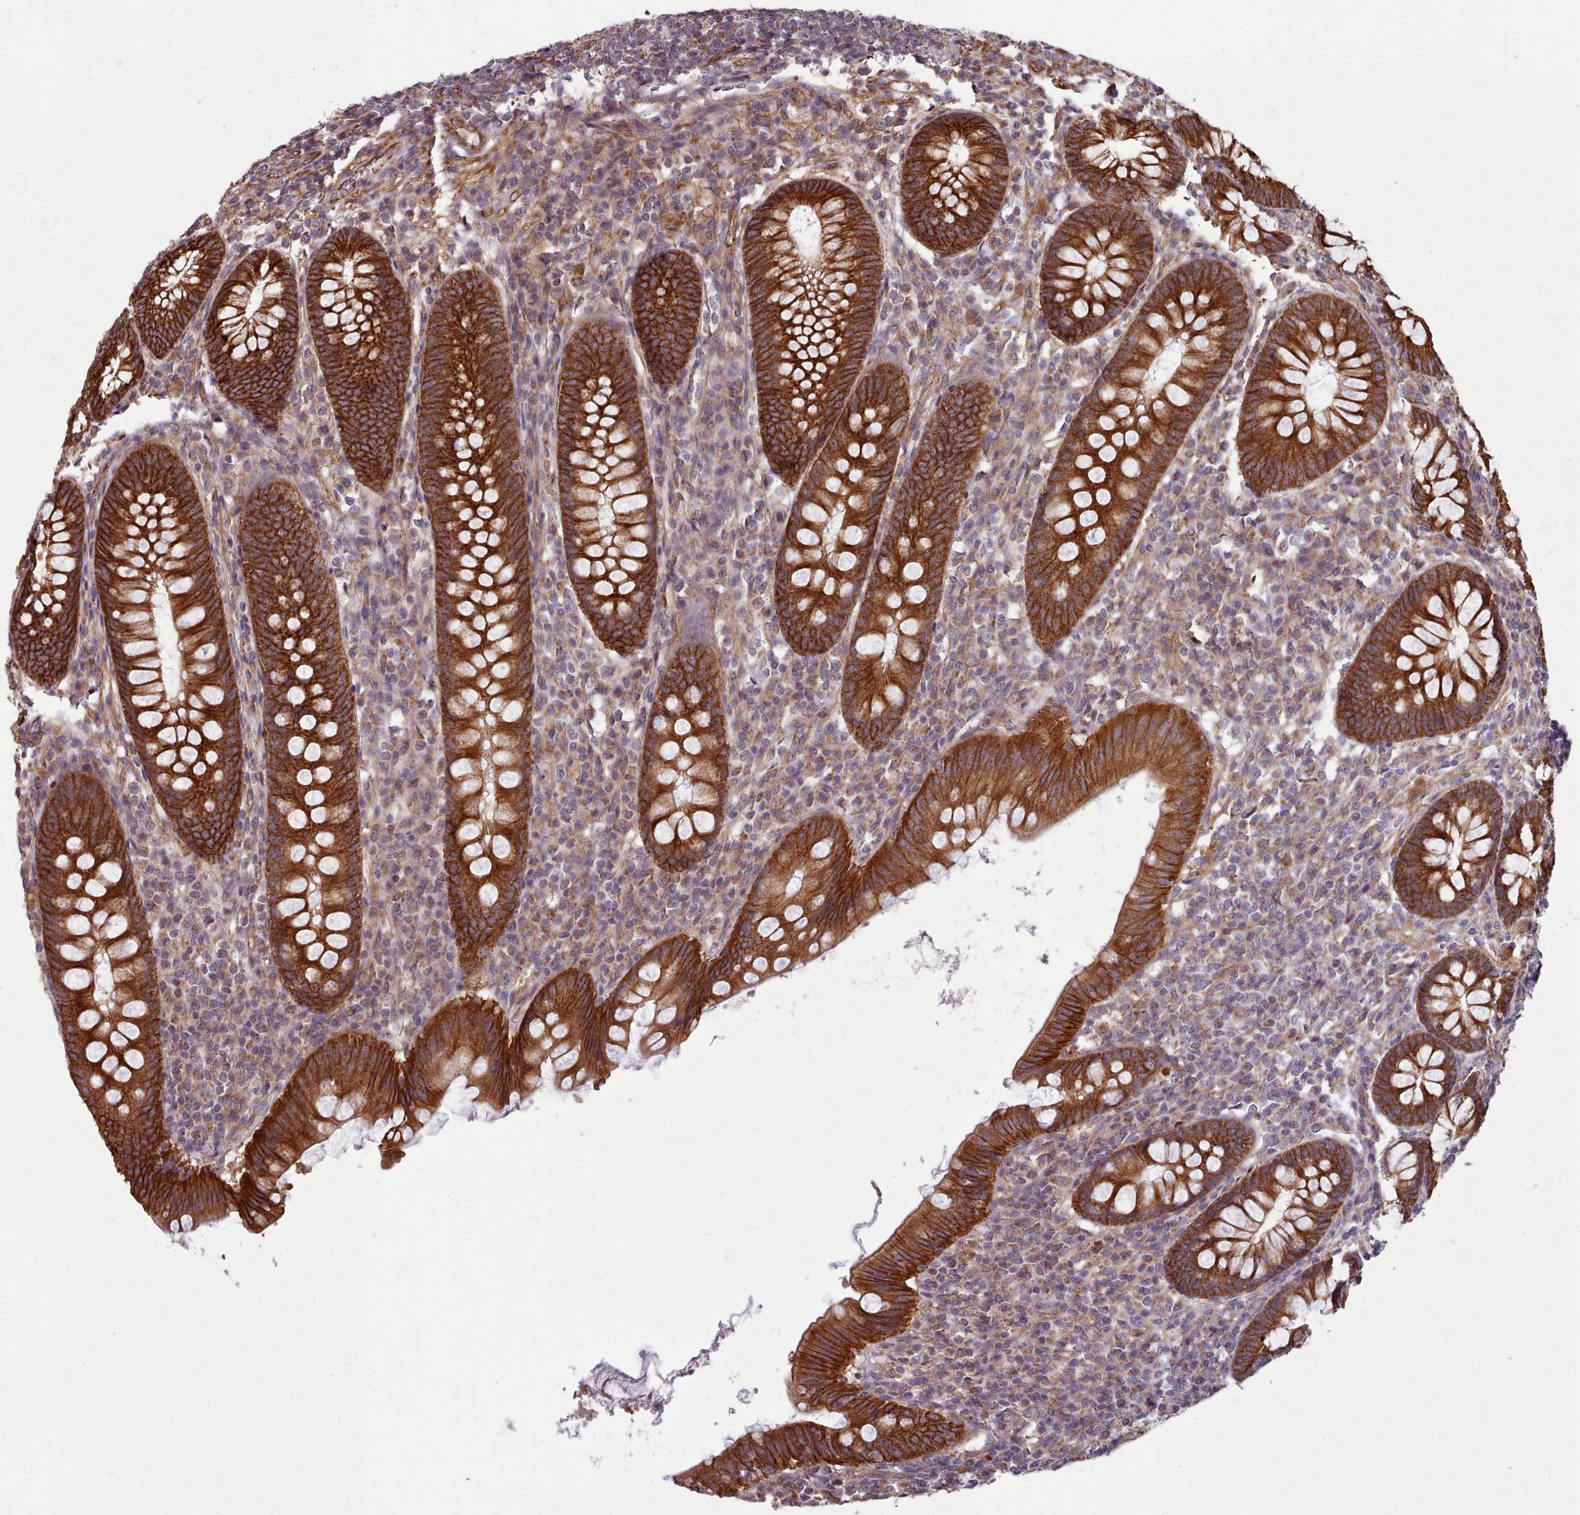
{"staining": {"intensity": "strong", "quantity": ">75%", "location": "cytoplasmic/membranous"}, "tissue": "appendix", "cell_type": "Glandular cells", "image_type": "normal", "snomed": [{"axis": "morphology", "description": "Normal tissue, NOS"}, {"axis": "topography", "description": "Appendix"}], "caption": "Immunohistochemistry staining of unremarkable appendix, which shows high levels of strong cytoplasmic/membranous staining in approximately >75% of glandular cells indicating strong cytoplasmic/membranous protein staining. The staining was performed using DAB (brown) for protein detection and nuclei were counterstained in hematoxylin (blue).", "gene": "MRPL46", "patient": {"sex": "male", "age": 56}}